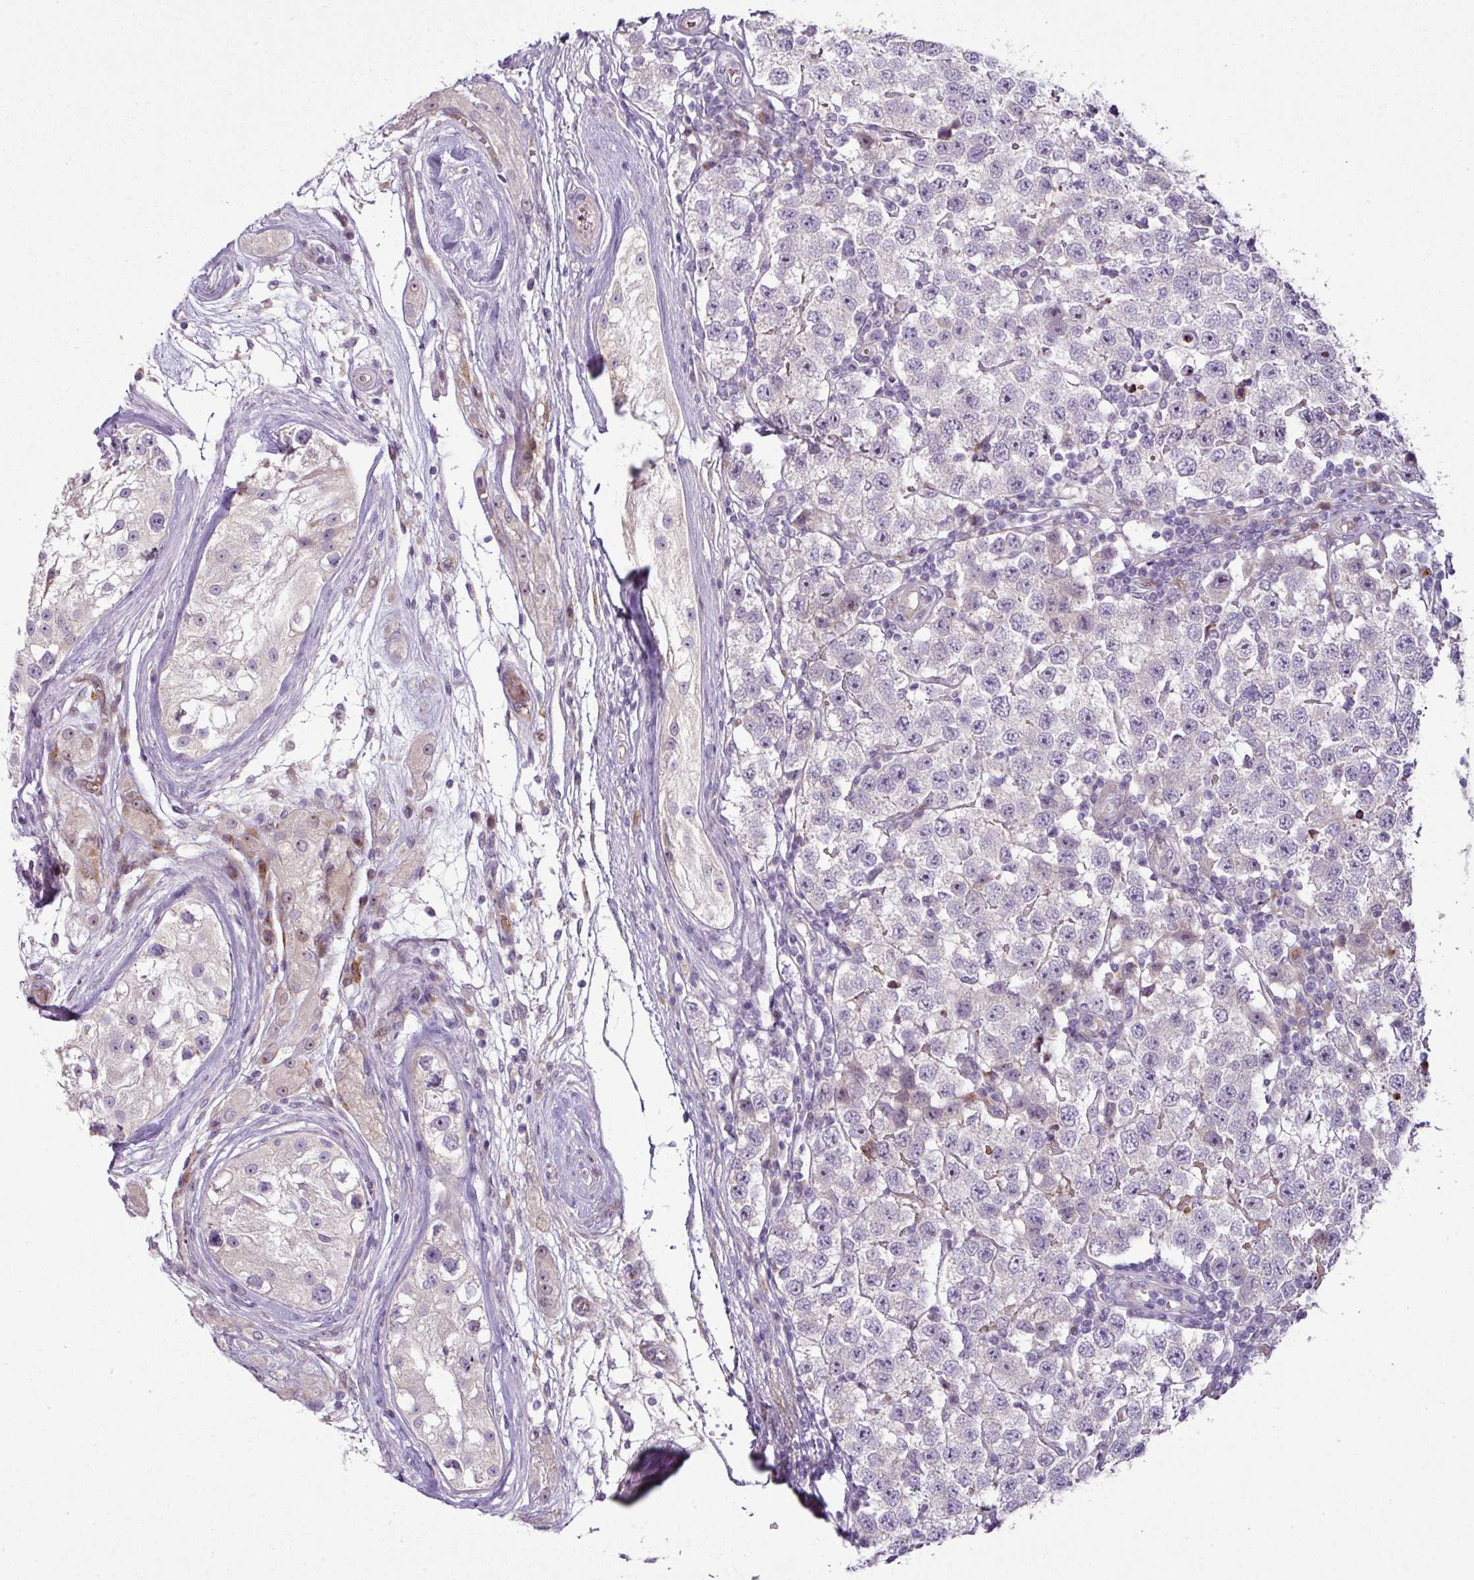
{"staining": {"intensity": "negative", "quantity": "none", "location": "none"}, "tissue": "testis cancer", "cell_type": "Tumor cells", "image_type": "cancer", "snomed": [{"axis": "morphology", "description": "Seminoma, NOS"}, {"axis": "topography", "description": "Testis"}], "caption": "An immunohistochemistry histopathology image of testis cancer (seminoma) is shown. There is no staining in tumor cells of testis cancer (seminoma). (DAB (3,3'-diaminobenzidine) immunohistochemistry, high magnification).", "gene": "ATP6V1F", "patient": {"sex": "male", "age": 34}}